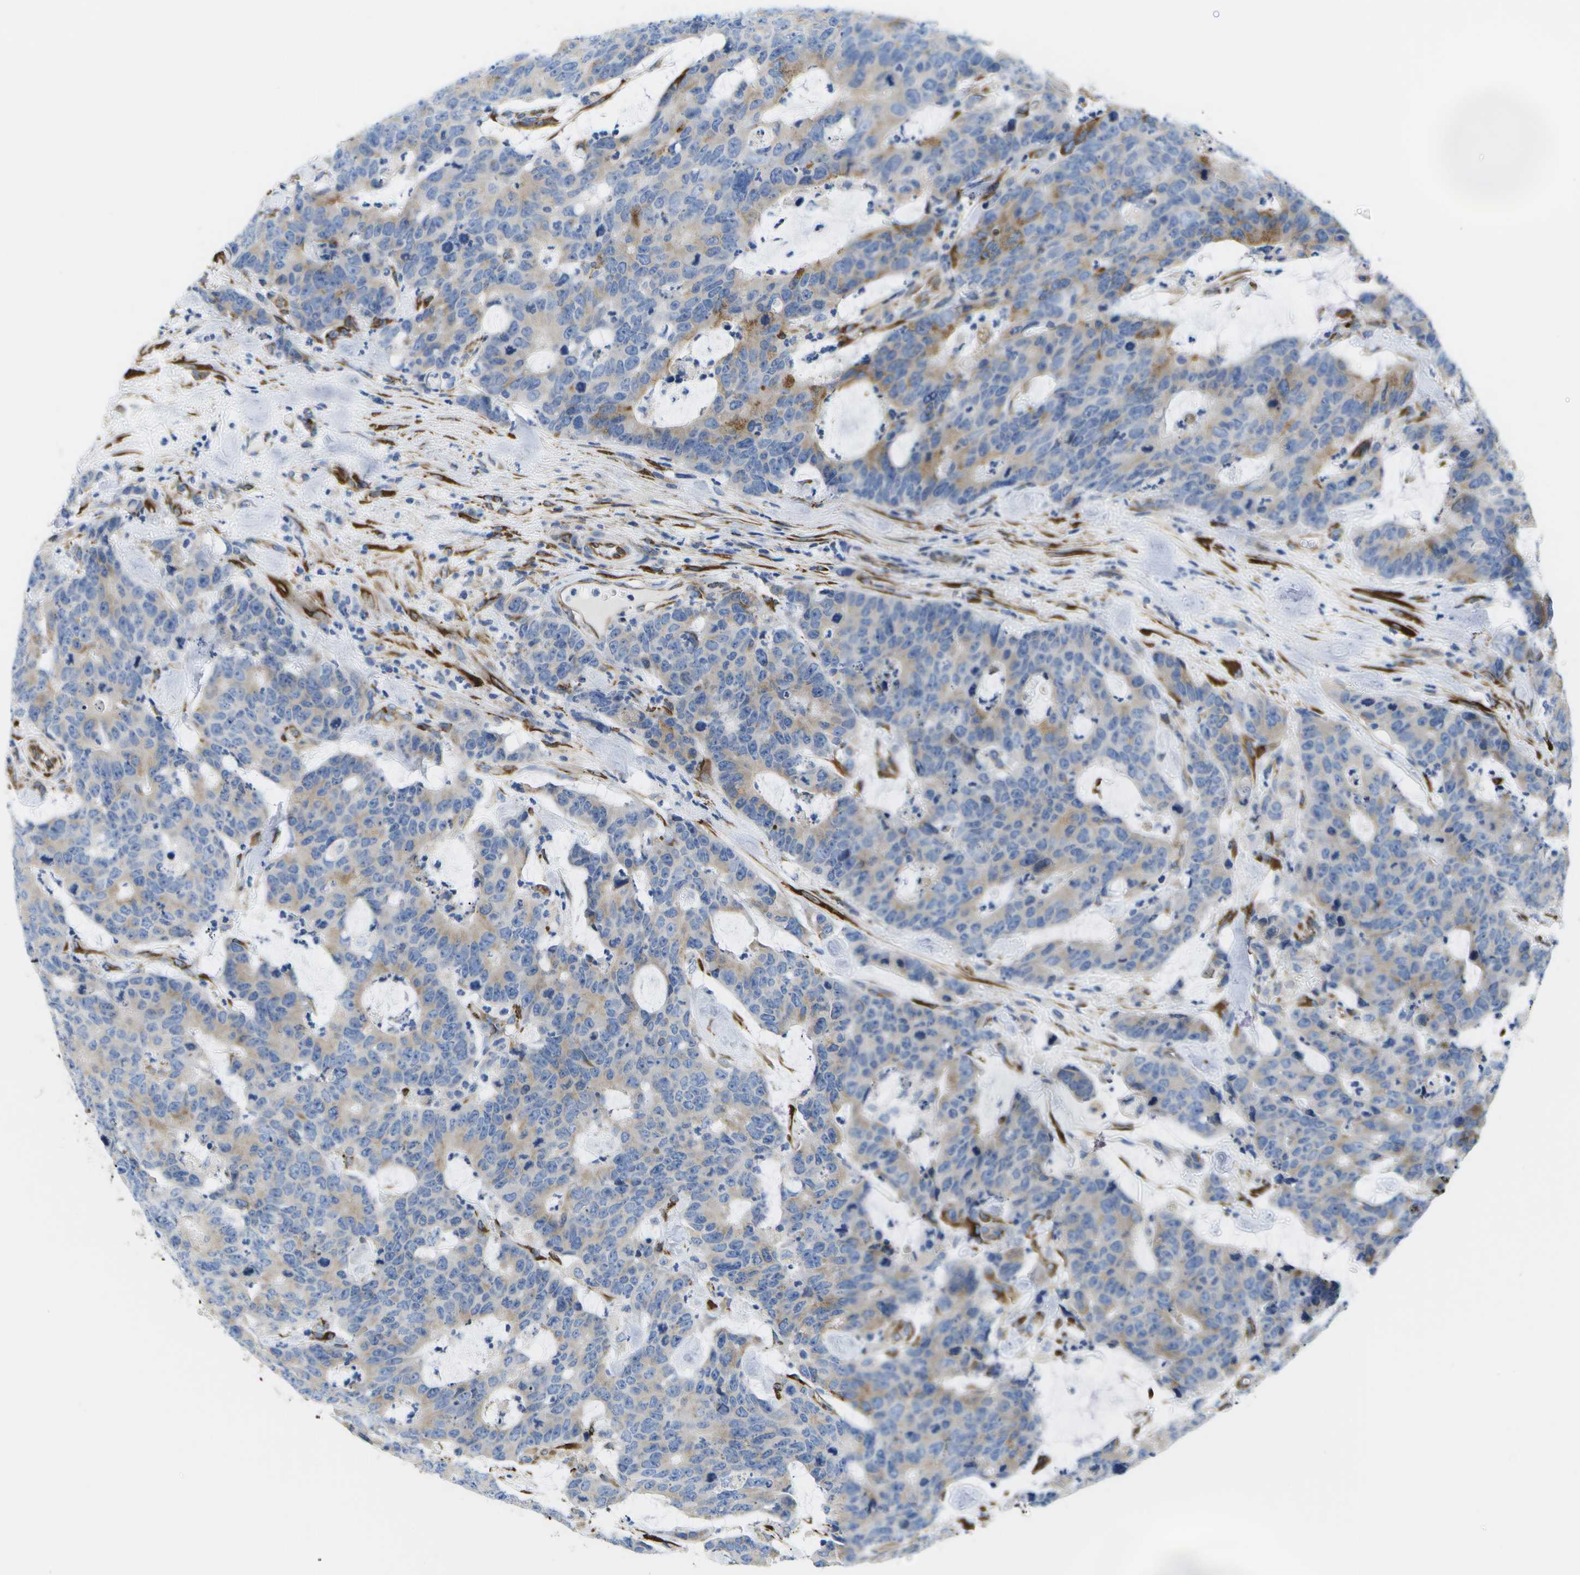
{"staining": {"intensity": "moderate", "quantity": "<25%", "location": "cytoplasmic/membranous"}, "tissue": "colorectal cancer", "cell_type": "Tumor cells", "image_type": "cancer", "snomed": [{"axis": "morphology", "description": "Adenocarcinoma, NOS"}, {"axis": "topography", "description": "Colon"}], "caption": "Colorectal adenocarcinoma was stained to show a protein in brown. There is low levels of moderate cytoplasmic/membranous positivity in approximately <25% of tumor cells. (Brightfield microscopy of DAB IHC at high magnification).", "gene": "ZDHHC17", "patient": {"sex": "female", "age": 86}}